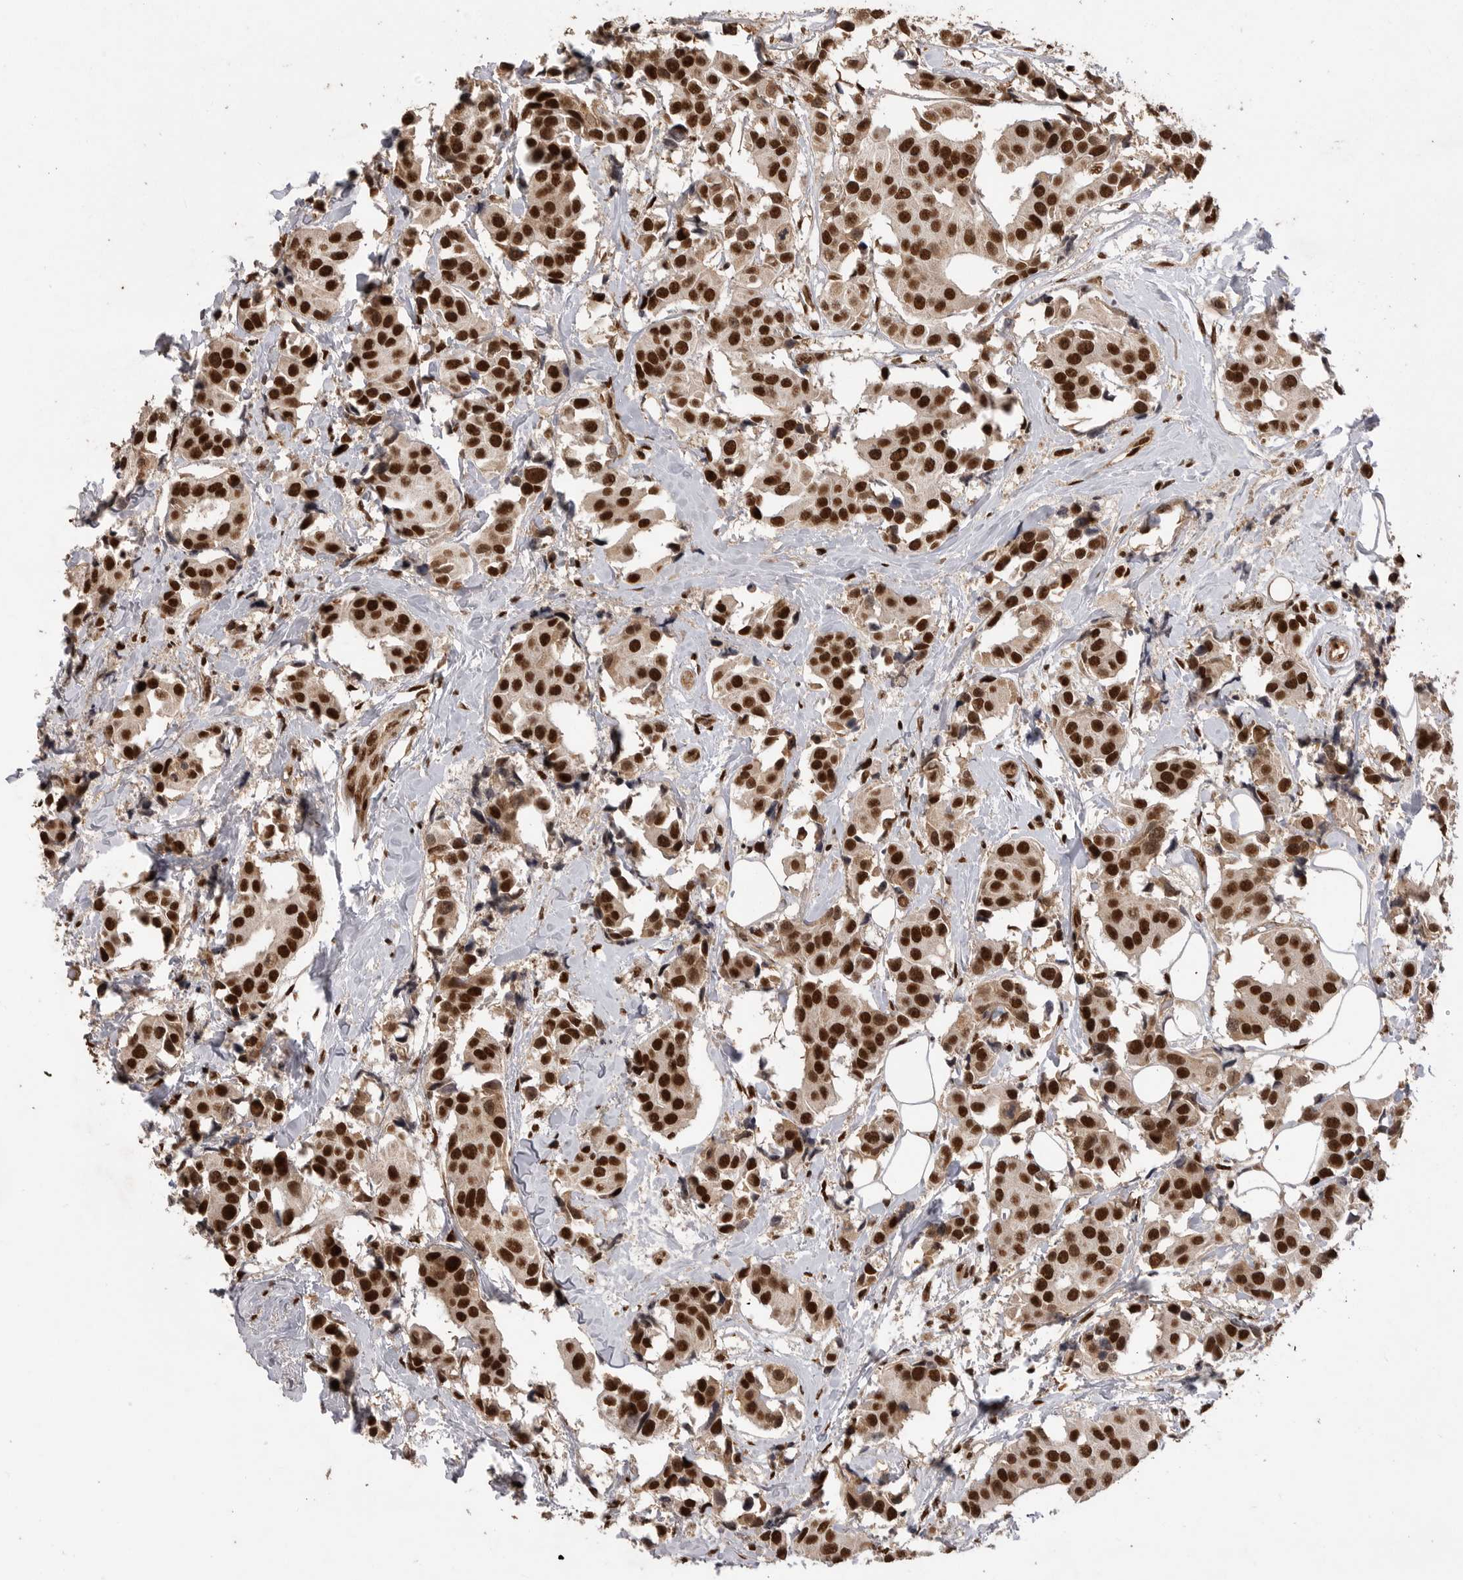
{"staining": {"intensity": "strong", "quantity": ">75%", "location": "nuclear"}, "tissue": "breast cancer", "cell_type": "Tumor cells", "image_type": "cancer", "snomed": [{"axis": "morphology", "description": "Normal tissue, NOS"}, {"axis": "morphology", "description": "Duct carcinoma"}, {"axis": "topography", "description": "Breast"}], "caption": "IHC of breast infiltrating ductal carcinoma exhibits high levels of strong nuclear positivity in approximately >75% of tumor cells.", "gene": "PPP1R8", "patient": {"sex": "female", "age": 39}}